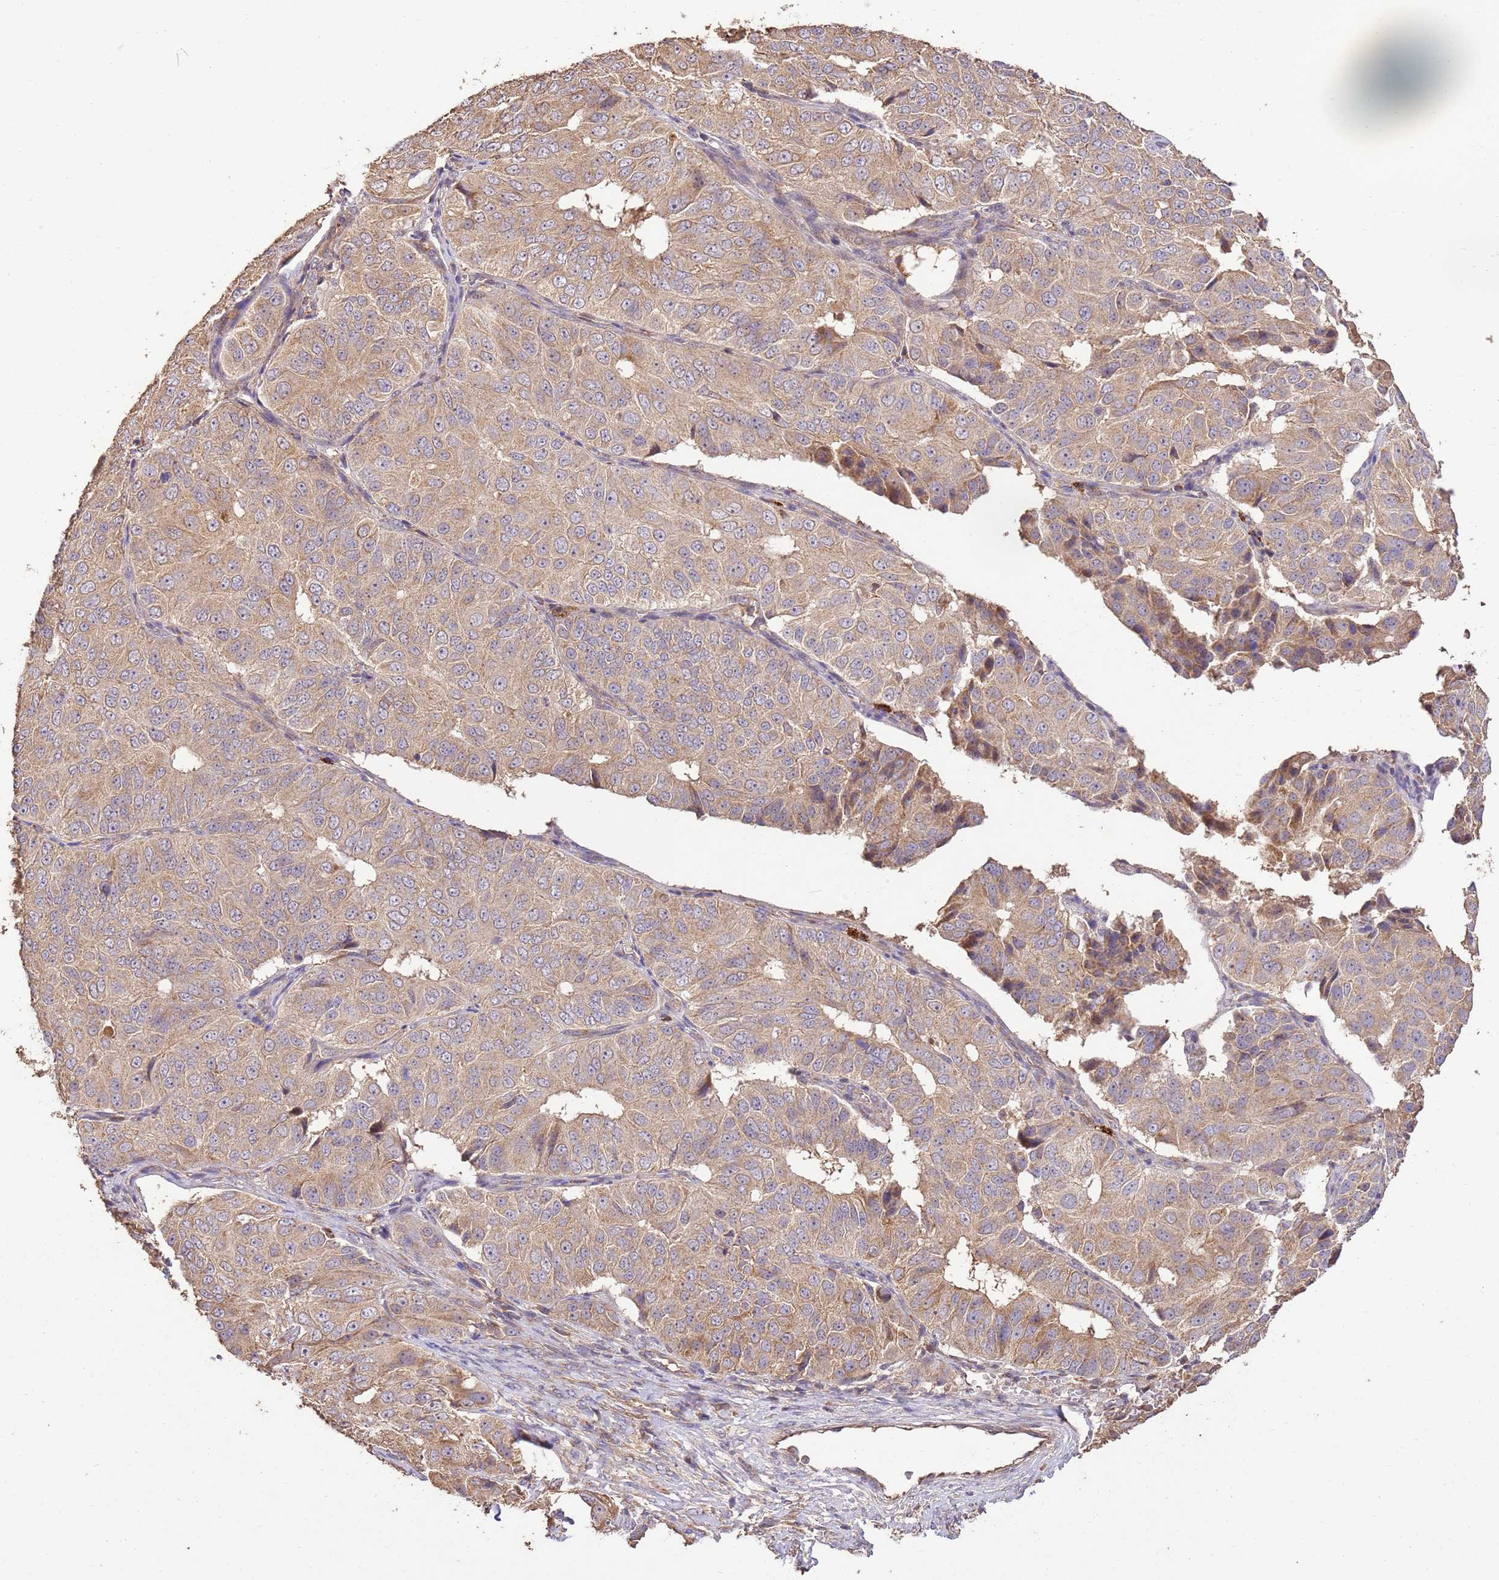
{"staining": {"intensity": "weak", "quantity": ">75%", "location": "cytoplasmic/membranous"}, "tissue": "ovarian cancer", "cell_type": "Tumor cells", "image_type": "cancer", "snomed": [{"axis": "morphology", "description": "Carcinoma, endometroid"}, {"axis": "topography", "description": "Ovary"}], "caption": "High-magnification brightfield microscopy of ovarian cancer (endometroid carcinoma) stained with DAB (3,3'-diaminobenzidine) (brown) and counterstained with hematoxylin (blue). tumor cells exhibit weak cytoplasmic/membranous expression is seen in approximately>75% of cells.", "gene": "LRRC28", "patient": {"sex": "female", "age": 51}}